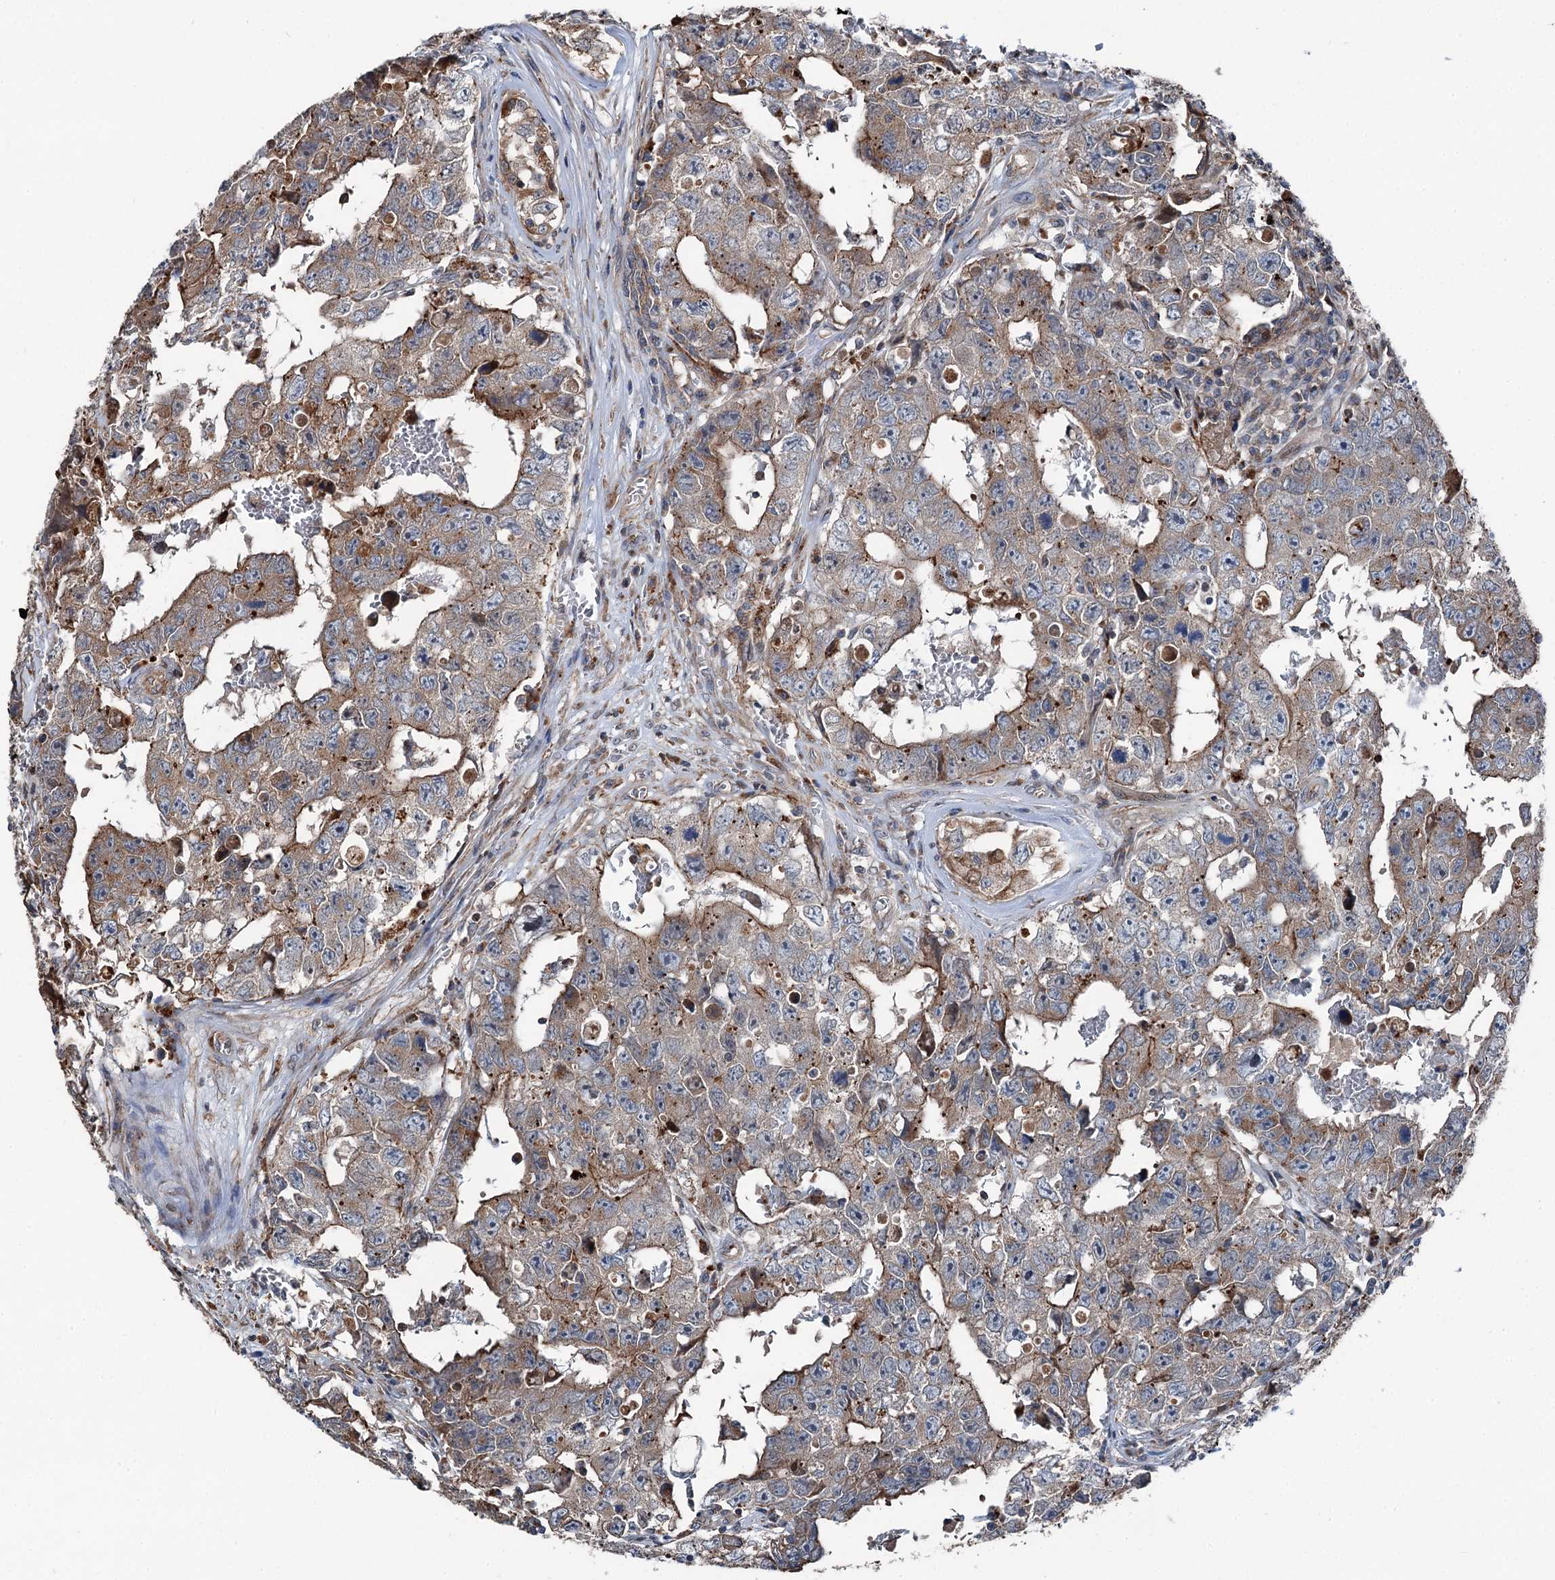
{"staining": {"intensity": "moderate", "quantity": "<25%", "location": "cytoplasmic/membranous"}, "tissue": "testis cancer", "cell_type": "Tumor cells", "image_type": "cancer", "snomed": [{"axis": "morphology", "description": "Carcinoma, Embryonal, NOS"}, {"axis": "topography", "description": "Testis"}], "caption": "DAB immunohistochemical staining of human testis cancer (embryonal carcinoma) displays moderate cytoplasmic/membranous protein staining in about <25% of tumor cells.", "gene": "POLR1D", "patient": {"sex": "male", "age": 17}}